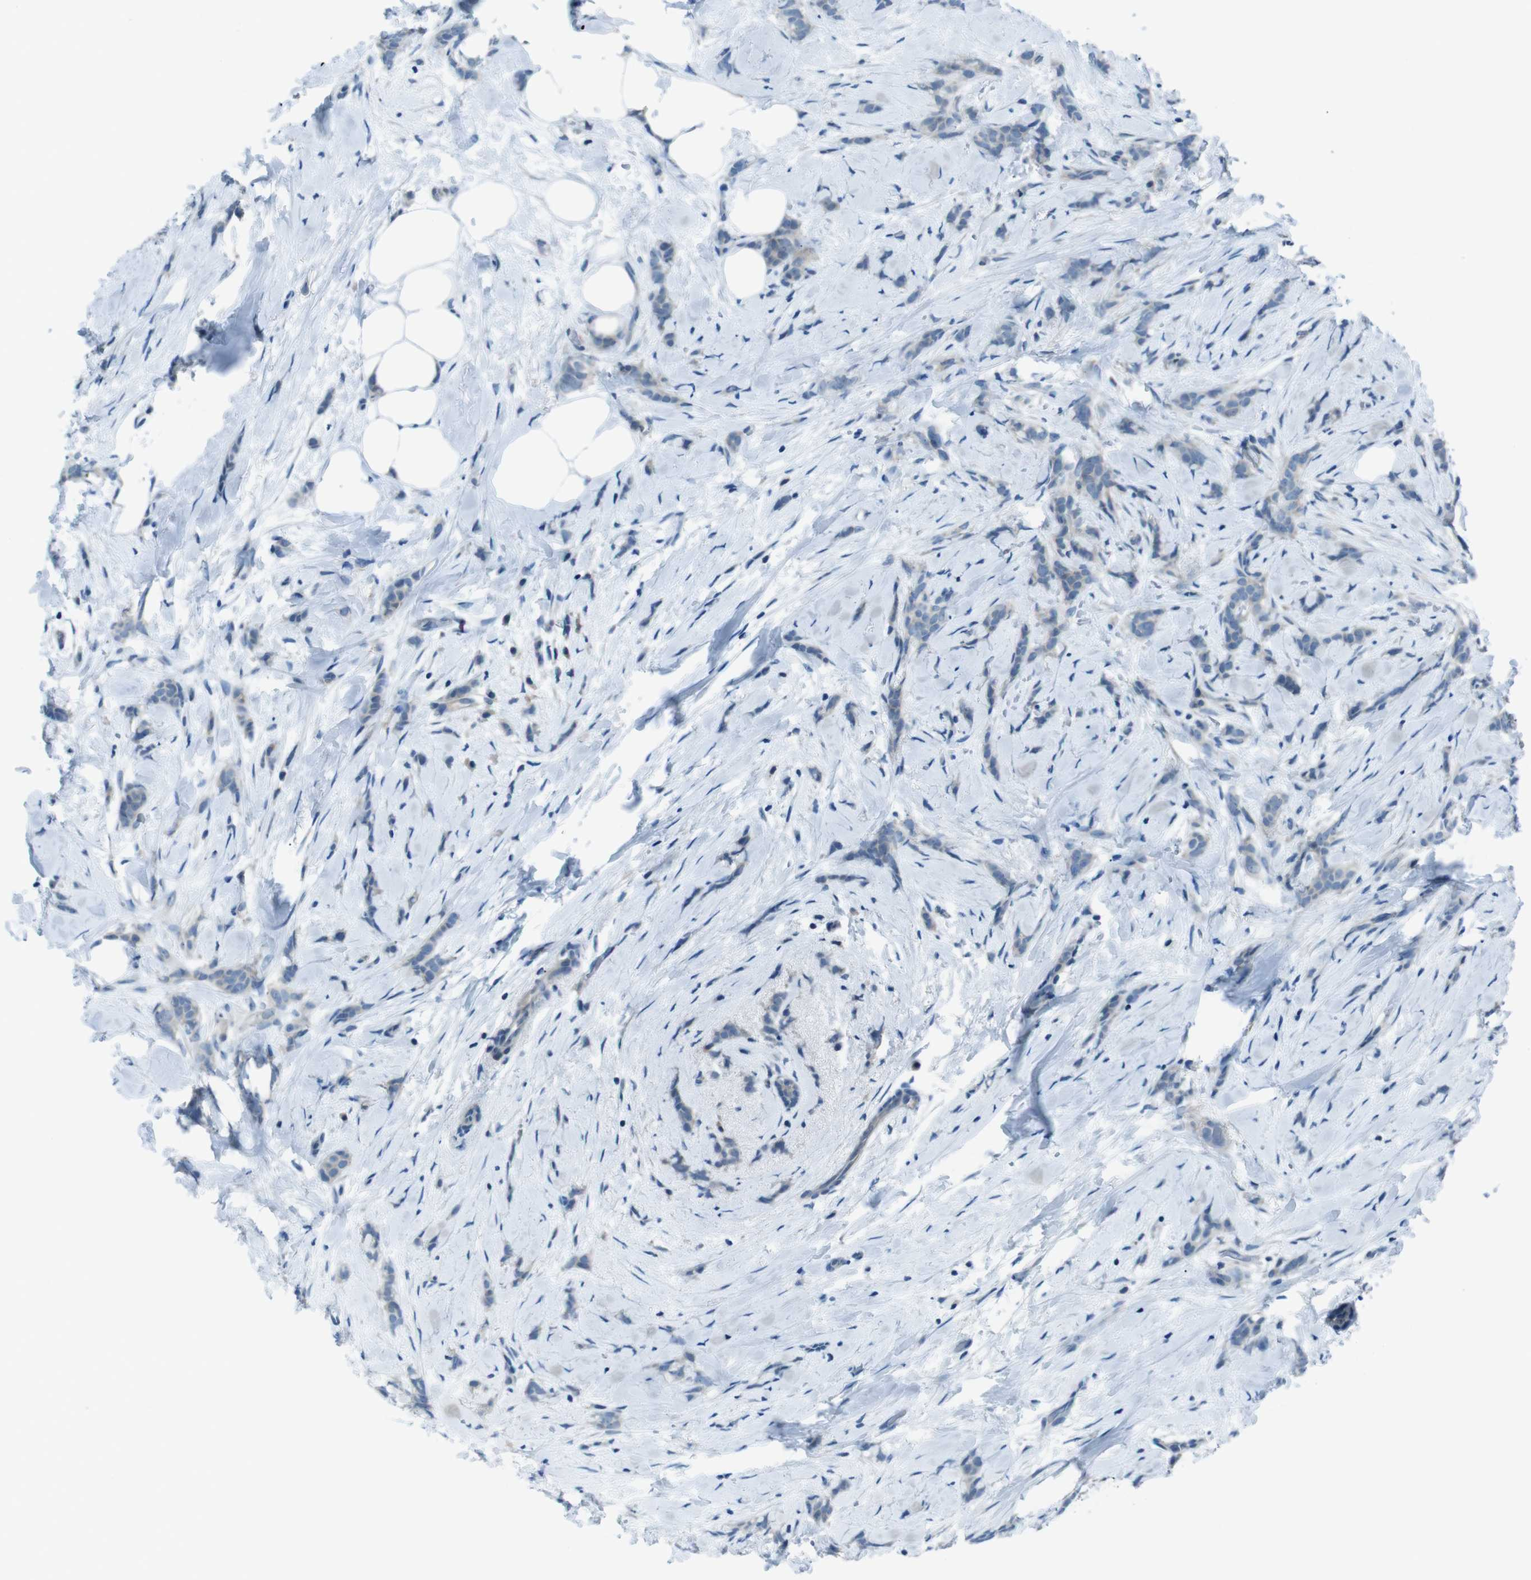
{"staining": {"intensity": "negative", "quantity": "none", "location": "none"}, "tissue": "breast cancer", "cell_type": "Tumor cells", "image_type": "cancer", "snomed": [{"axis": "morphology", "description": "Lobular carcinoma, in situ"}, {"axis": "morphology", "description": "Lobular carcinoma"}, {"axis": "topography", "description": "Breast"}], "caption": "This is an immunohistochemistry (IHC) micrograph of lobular carcinoma (breast). There is no expression in tumor cells.", "gene": "NANOS2", "patient": {"sex": "female", "age": 41}}